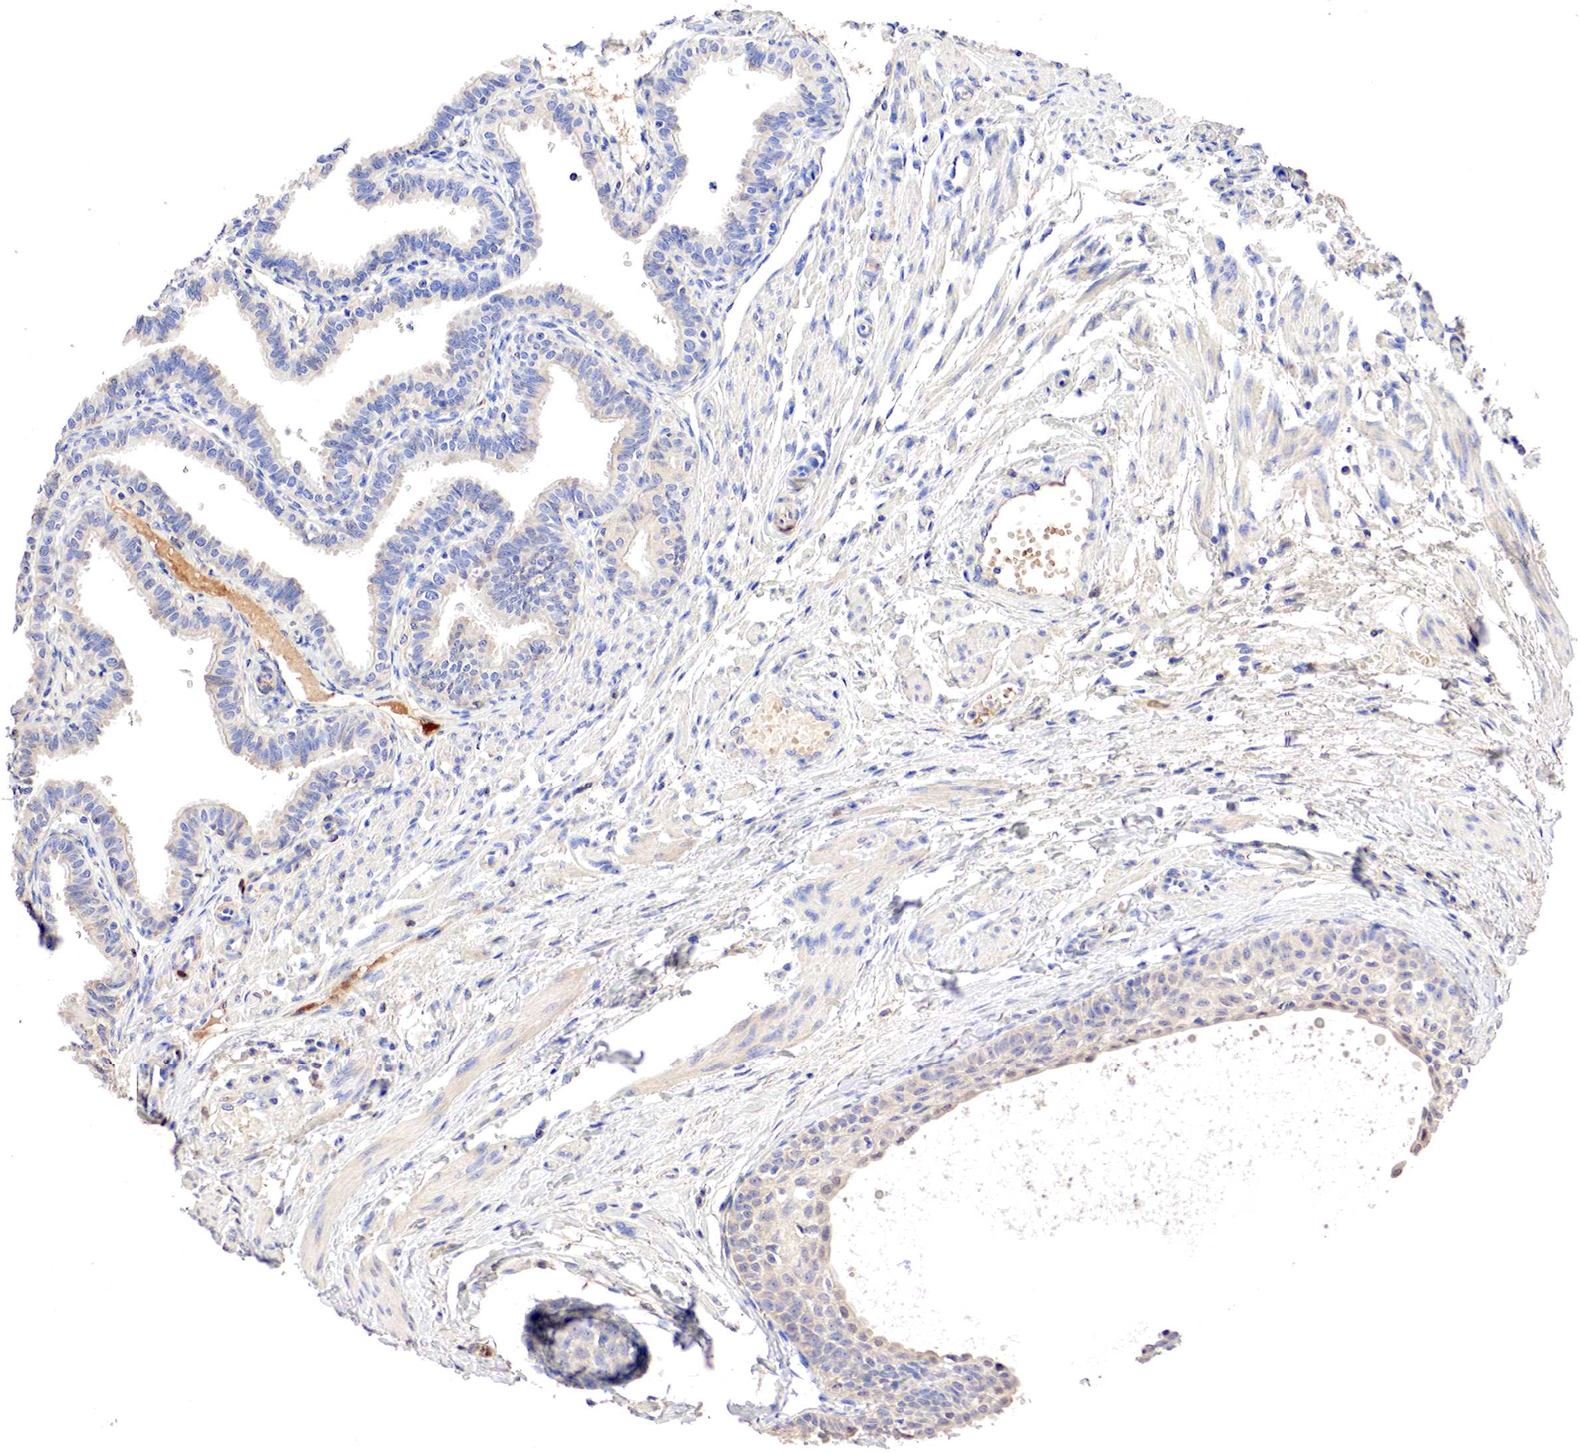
{"staining": {"intensity": "negative", "quantity": "none", "location": "none"}, "tissue": "fallopian tube", "cell_type": "Glandular cells", "image_type": "normal", "snomed": [{"axis": "morphology", "description": "Normal tissue, NOS"}, {"axis": "topography", "description": "Fallopian tube"}], "caption": "This is an immunohistochemistry (IHC) micrograph of unremarkable human fallopian tube. There is no staining in glandular cells.", "gene": "GATA1", "patient": {"sex": "female", "age": 32}}